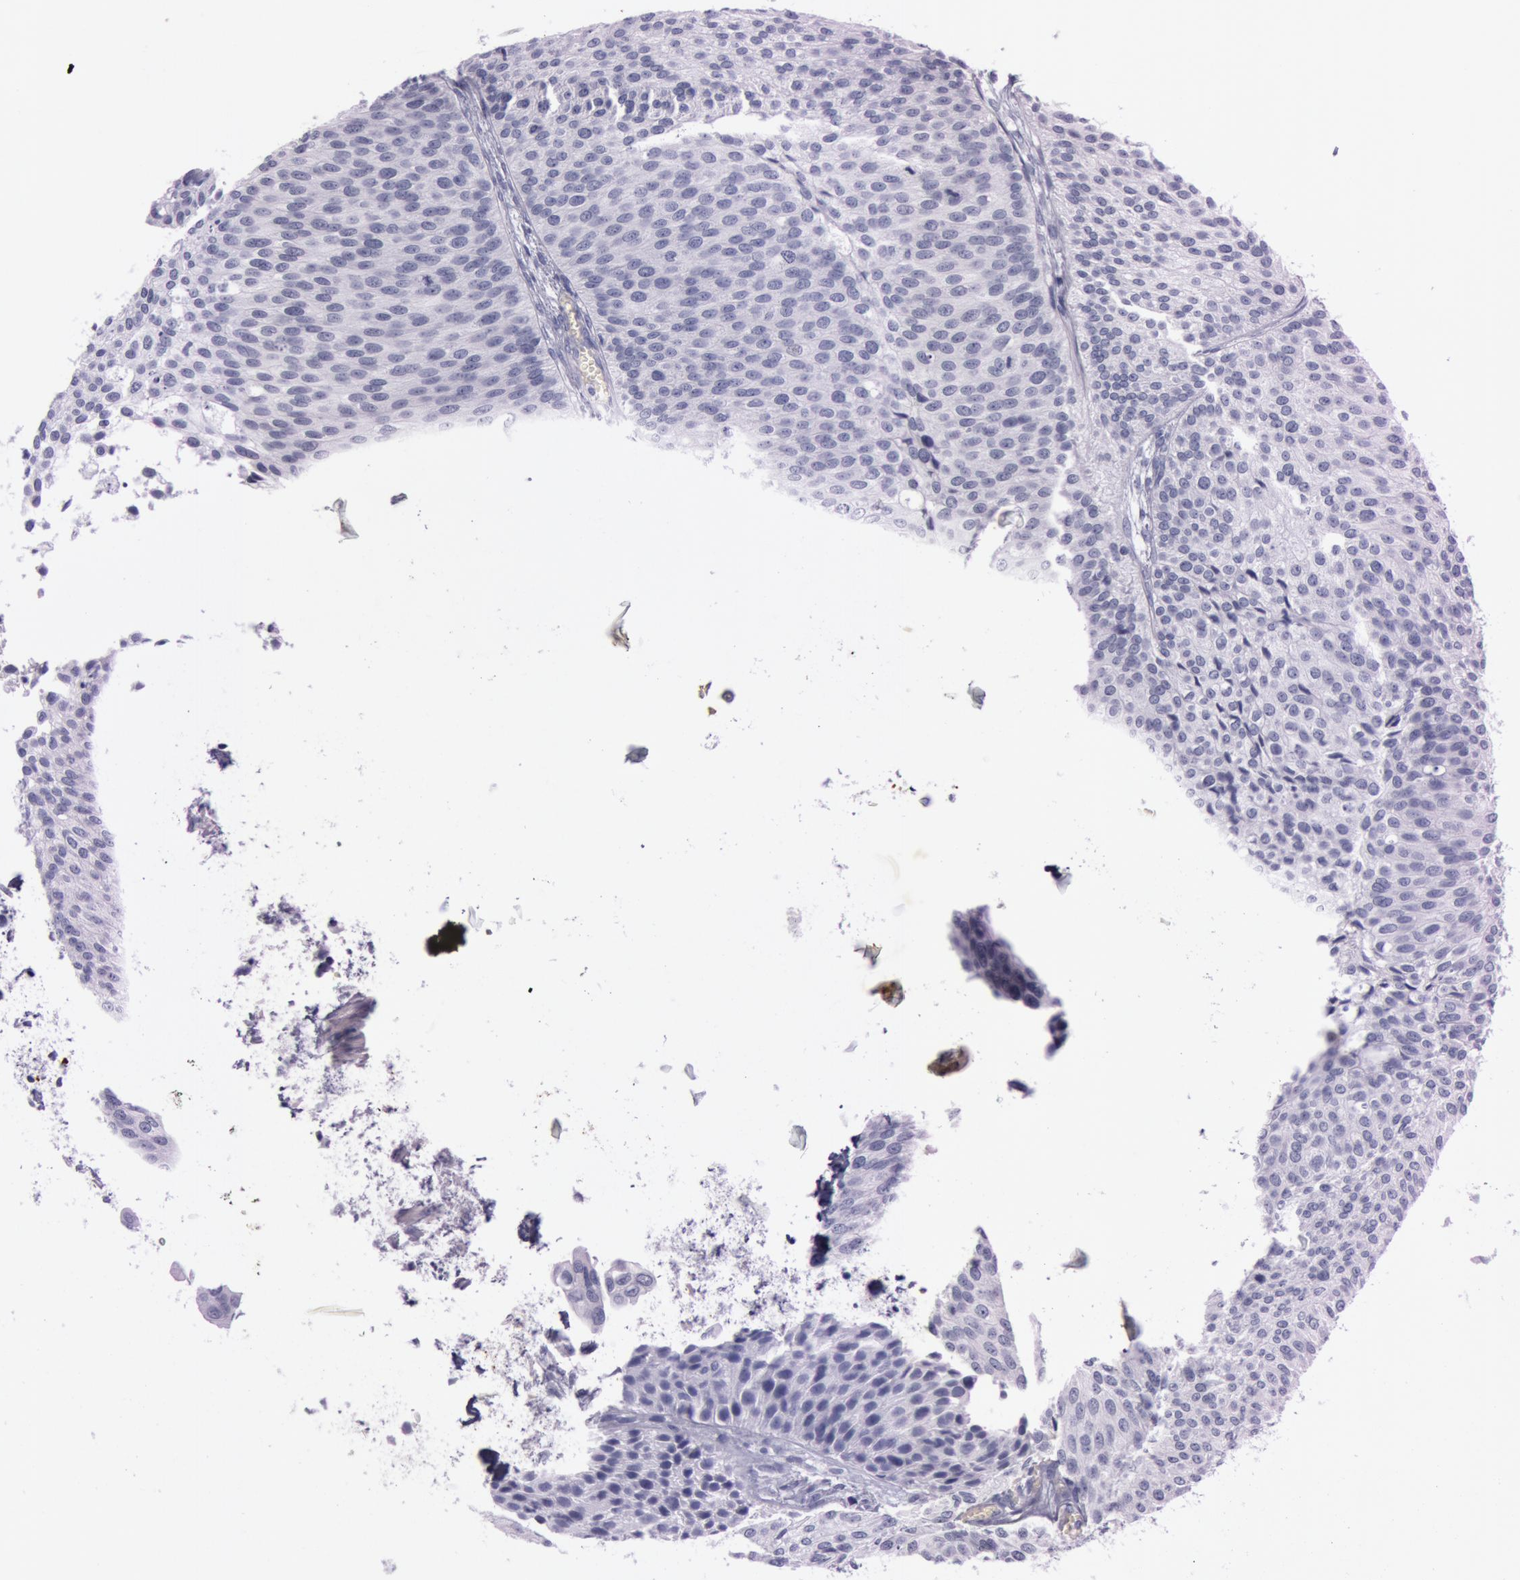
{"staining": {"intensity": "negative", "quantity": "none", "location": "none"}, "tissue": "urothelial cancer", "cell_type": "Tumor cells", "image_type": "cancer", "snomed": [{"axis": "morphology", "description": "Urothelial carcinoma, Low grade"}, {"axis": "topography", "description": "Urinary bladder"}], "caption": "The micrograph displays no staining of tumor cells in urothelial cancer. (DAB (3,3'-diaminobenzidine) immunohistochemistry (IHC) with hematoxylin counter stain).", "gene": "S100A7", "patient": {"sex": "male", "age": 84}}